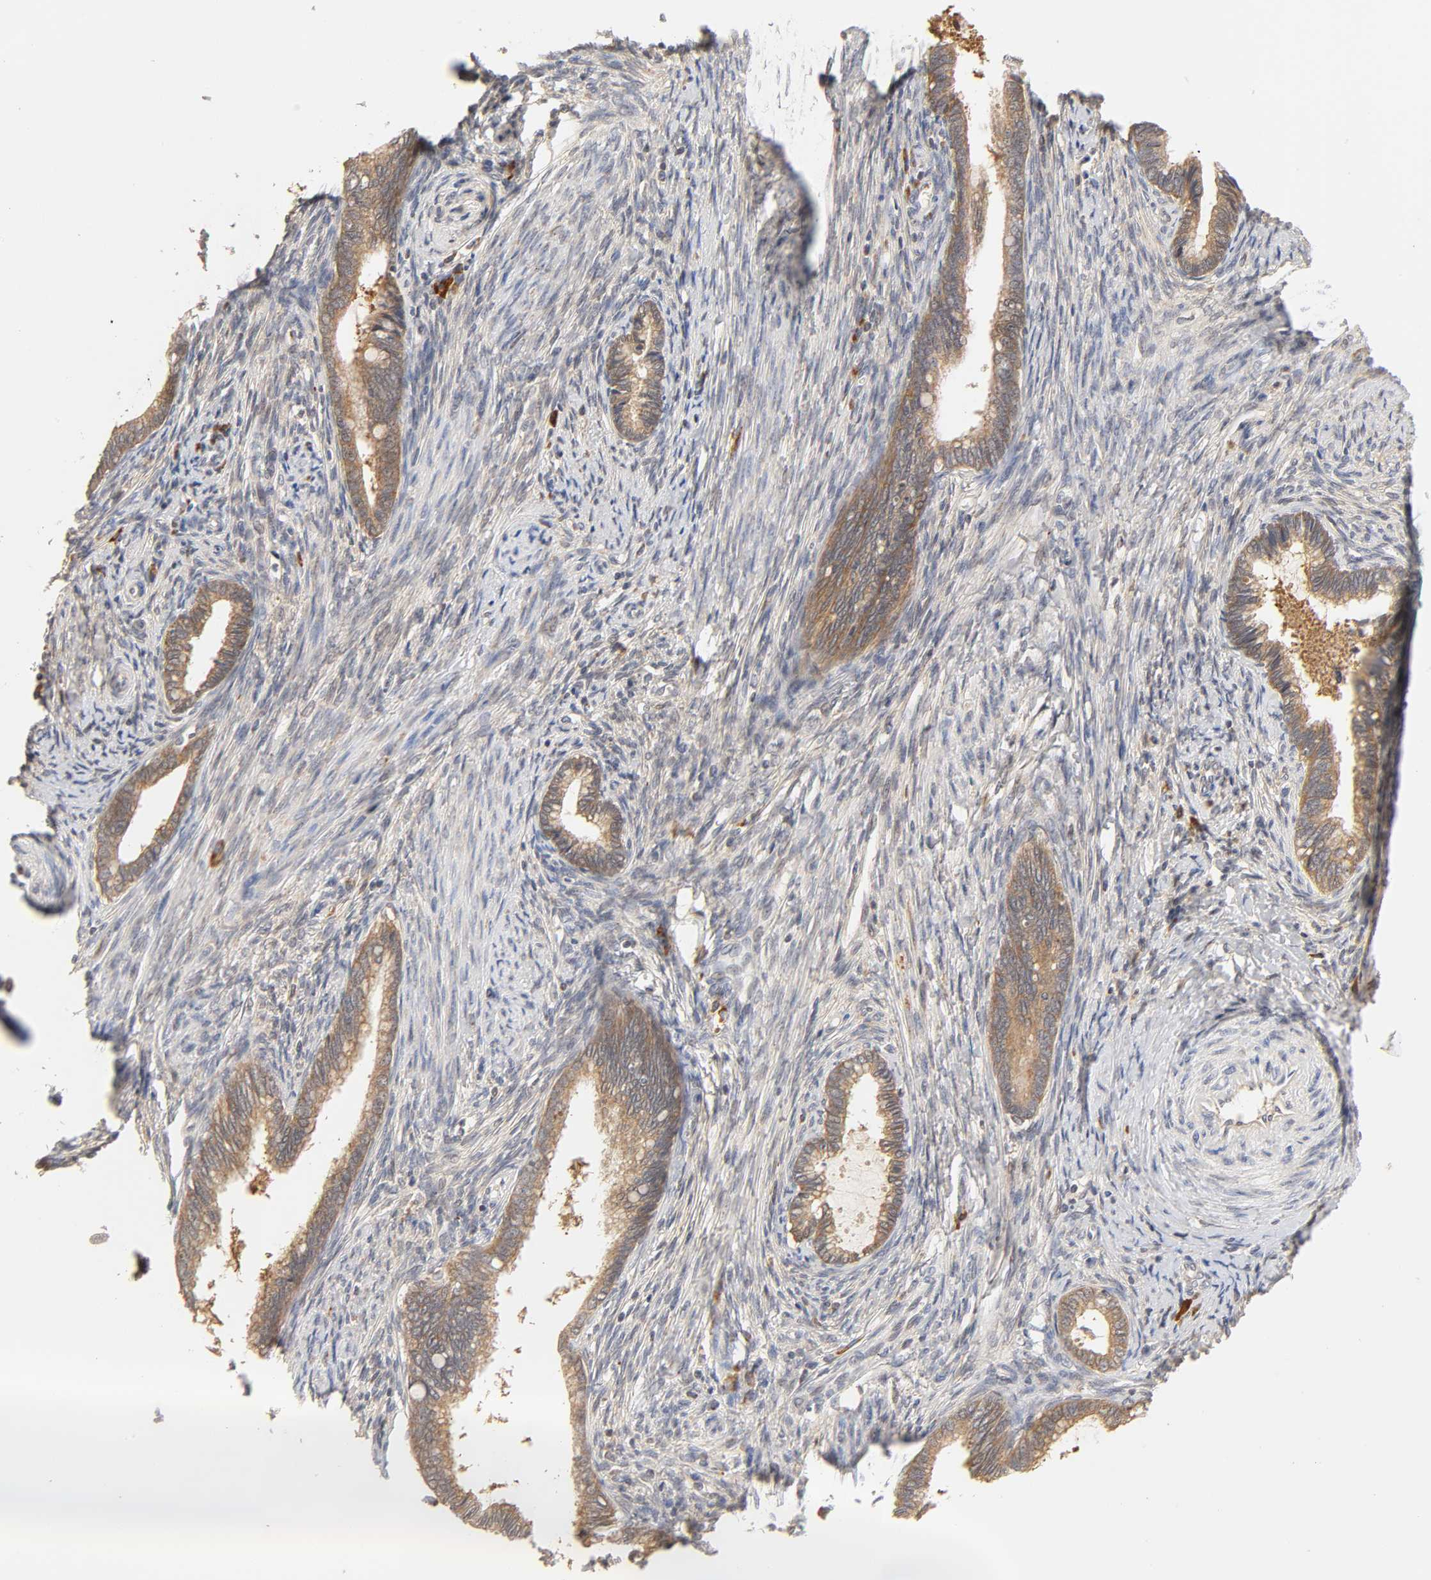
{"staining": {"intensity": "moderate", "quantity": ">75%", "location": "cytoplasmic/membranous"}, "tissue": "cervical cancer", "cell_type": "Tumor cells", "image_type": "cancer", "snomed": [{"axis": "morphology", "description": "Adenocarcinoma, NOS"}, {"axis": "topography", "description": "Cervix"}], "caption": "Immunohistochemistry (IHC) of adenocarcinoma (cervical) displays medium levels of moderate cytoplasmic/membranous positivity in about >75% of tumor cells. (DAB = brown stain, brightfield microscopy at high magnification).", "gene": "GSTZ1", "patient": {"sex": "female", "age": 44}}